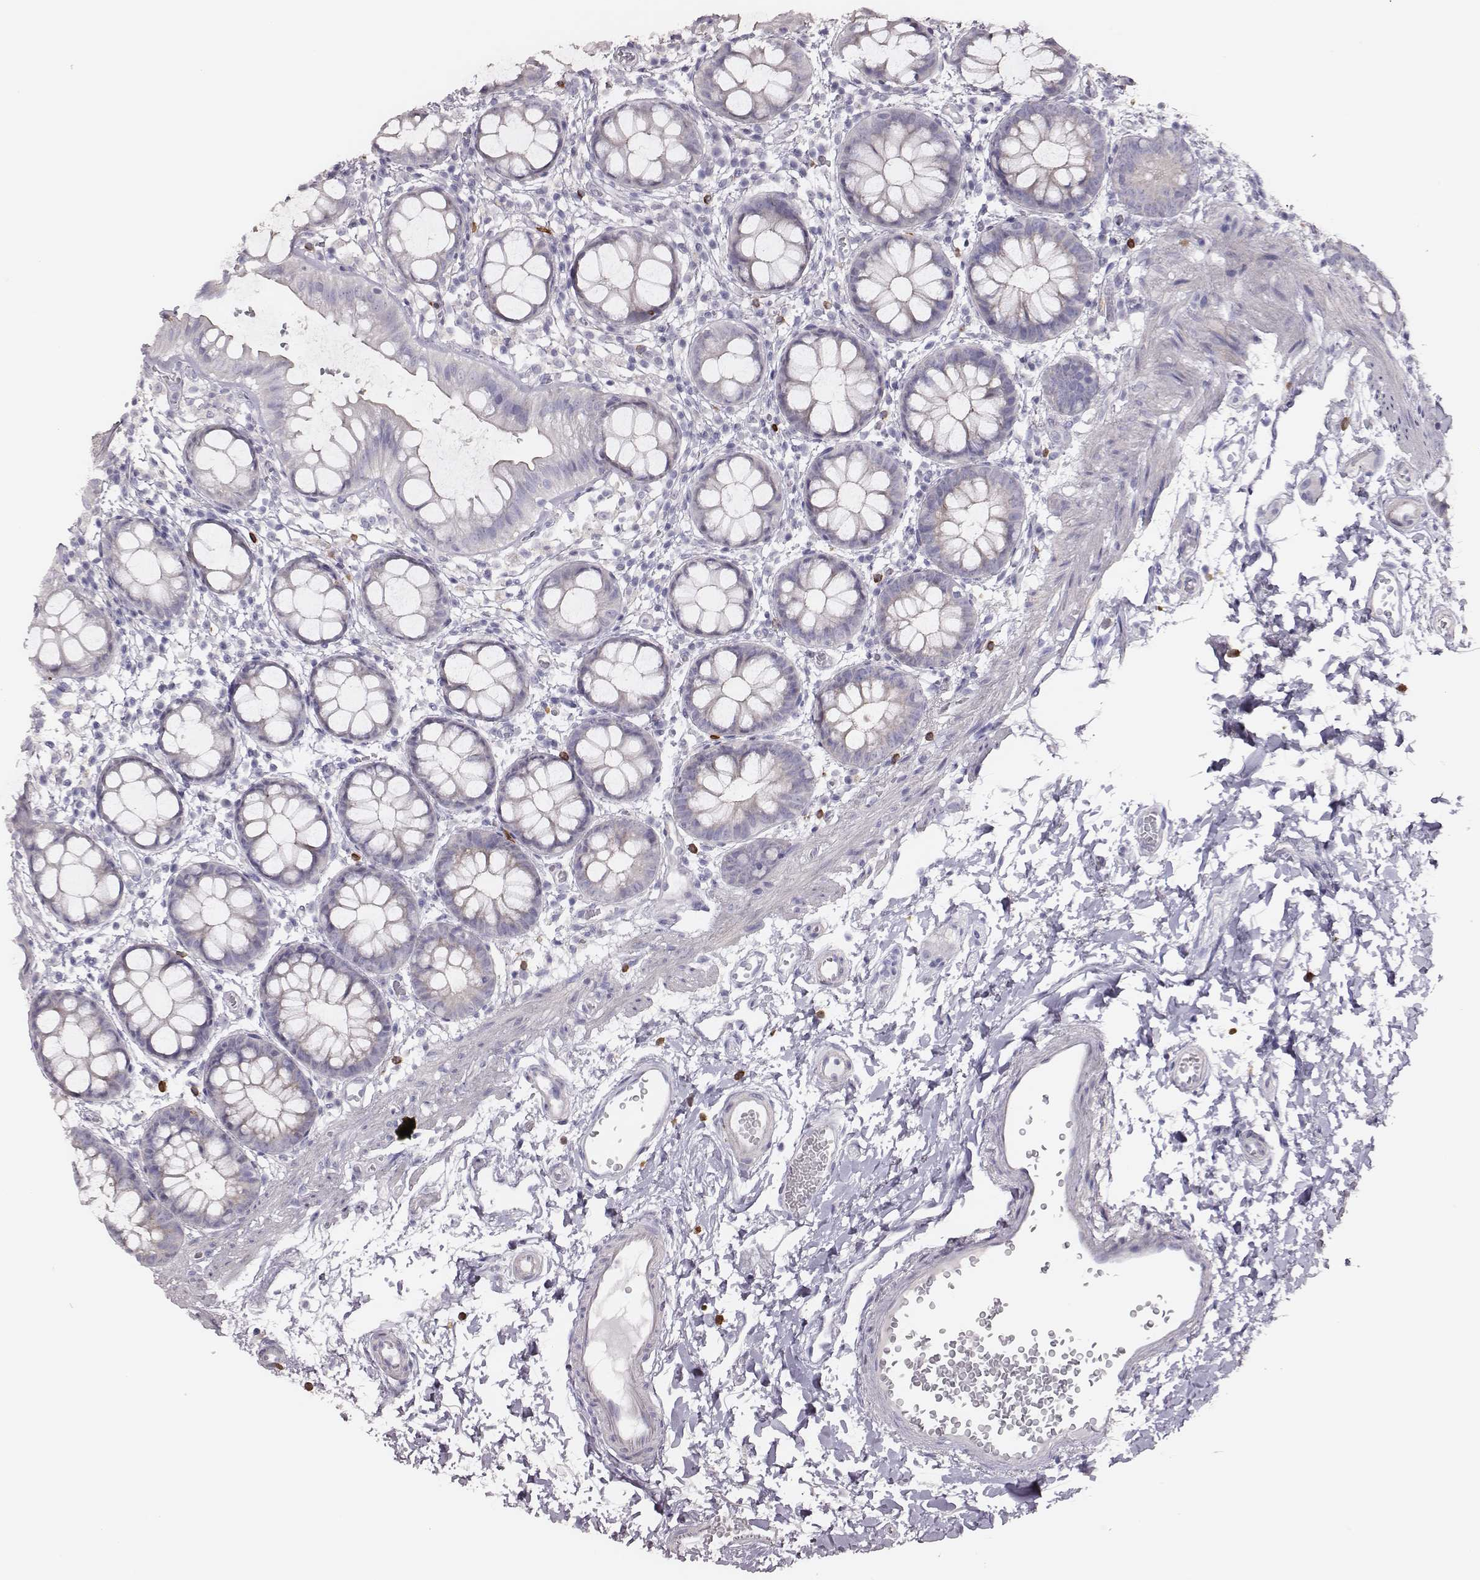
{"staining": {"intensity": "negative", "quantity": "none", "location": "none"}, "tissue": "rectum", "cell_type": "Glandular cells", "image_type": "normal", "snomed": [{"axis": "morphology", "description": "Normal tissue, NOS"}, {"axis": "topography", "description": "Rectum"}], "caption": "The IHC photomicrograph has no significant expression in glandular cells of rectum.", "gene": "P2RY10", "patient": {"sex": "male", "age": 57}}